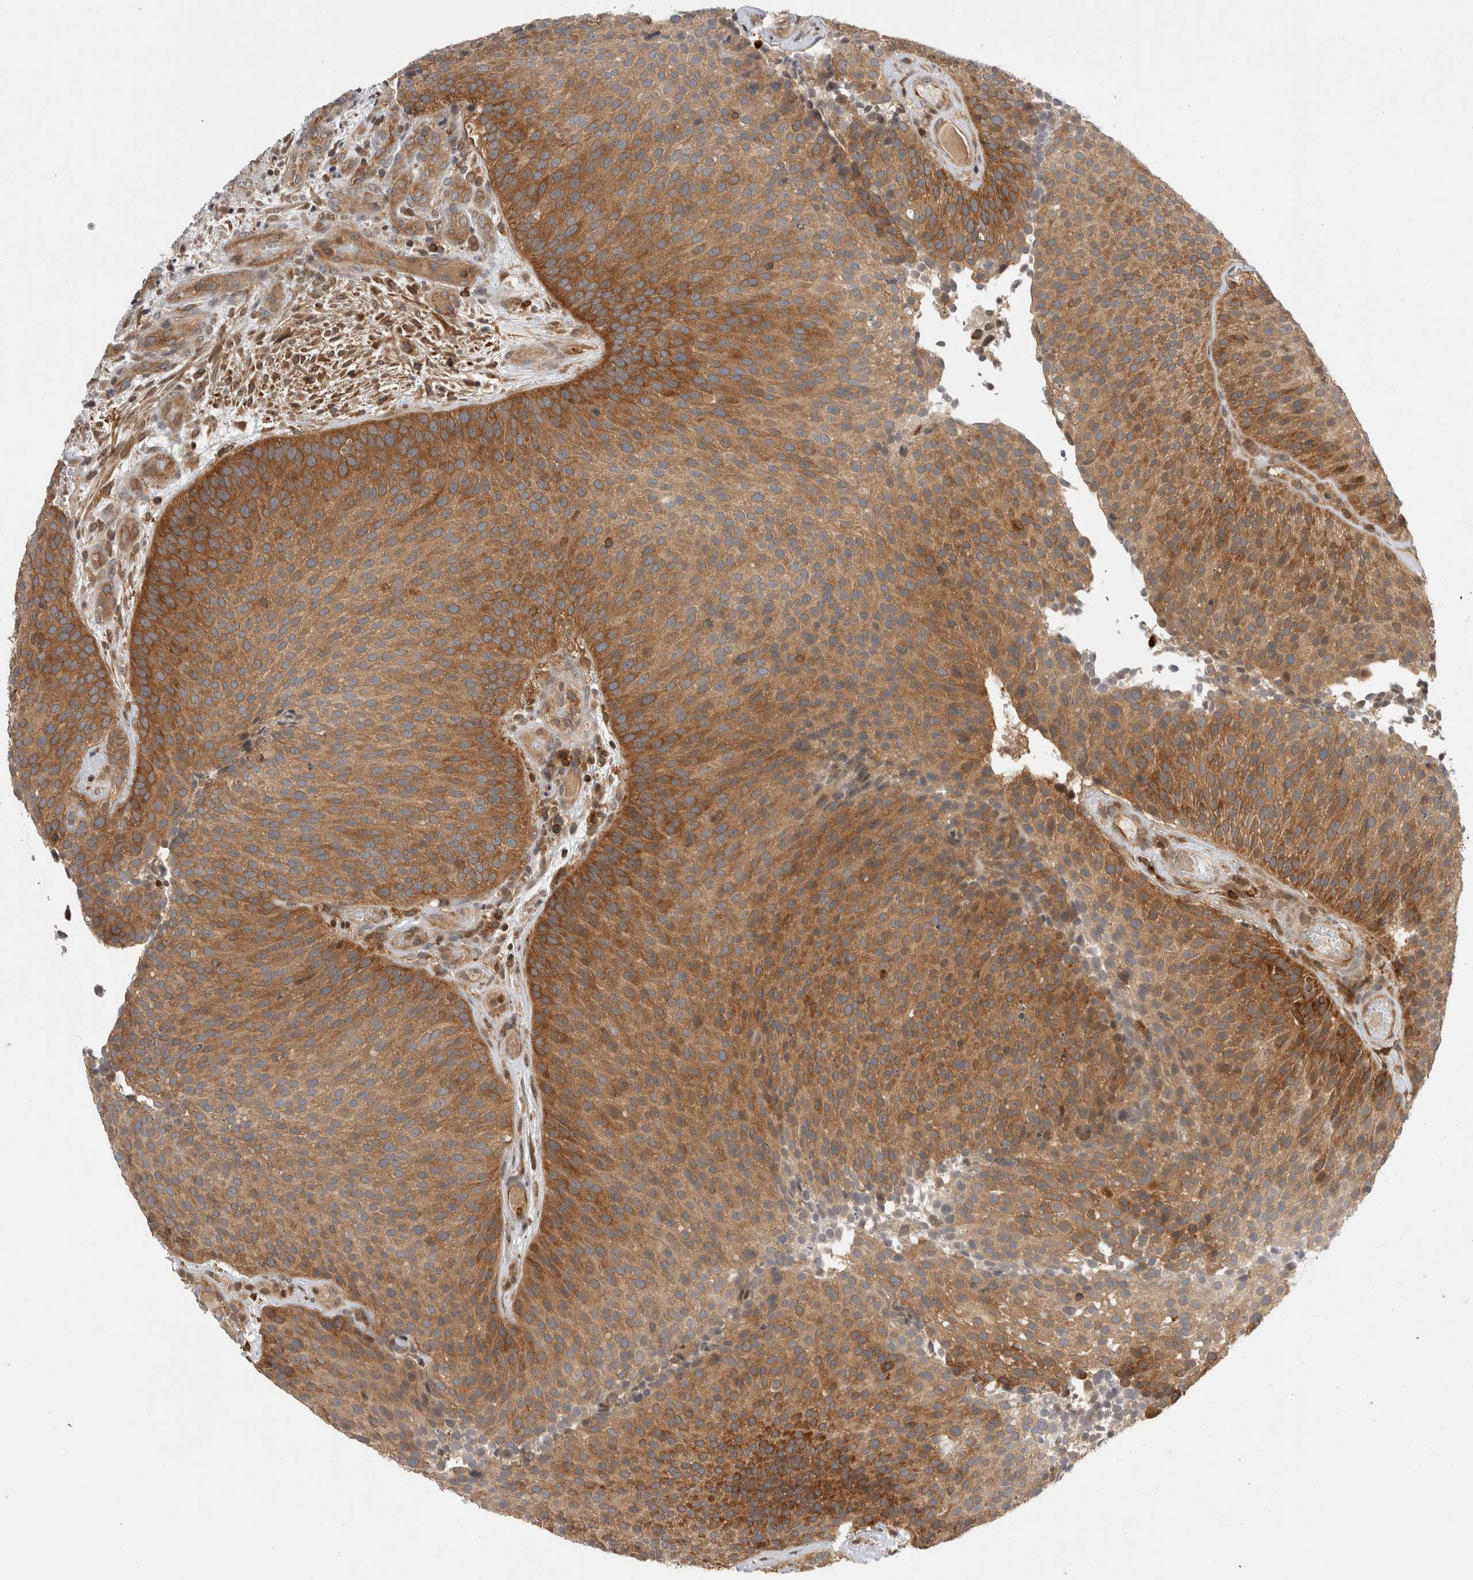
{"staining": {"intensity": "strong", "quantity": ">75%", "location": "cytoplasmic/membranous"}, "tissue": "urothelial cancer", "cell_type": "Tumor cells", "image_type": "cancer", "snomed": [{"axis": "morphology", "description": "Urothelial carcinoma, Low grade"}, {"axis": "topography", "description": "Urinary bladder"}], "caption": "Immunohistochemistry (IHC) staining of urothelial cancer, which exhibits high levels of strong cytoplasmic/membranous staining in about >75% of tumor cells indicating strong cytoplasmic/membranous protein staining. The staining was performed using DAB (brown) for protein detection and nuclei were counterstained in hematoxylin (blue).", "gene": "NFKB1", "patient": {"sex": "male", "age": 86}}